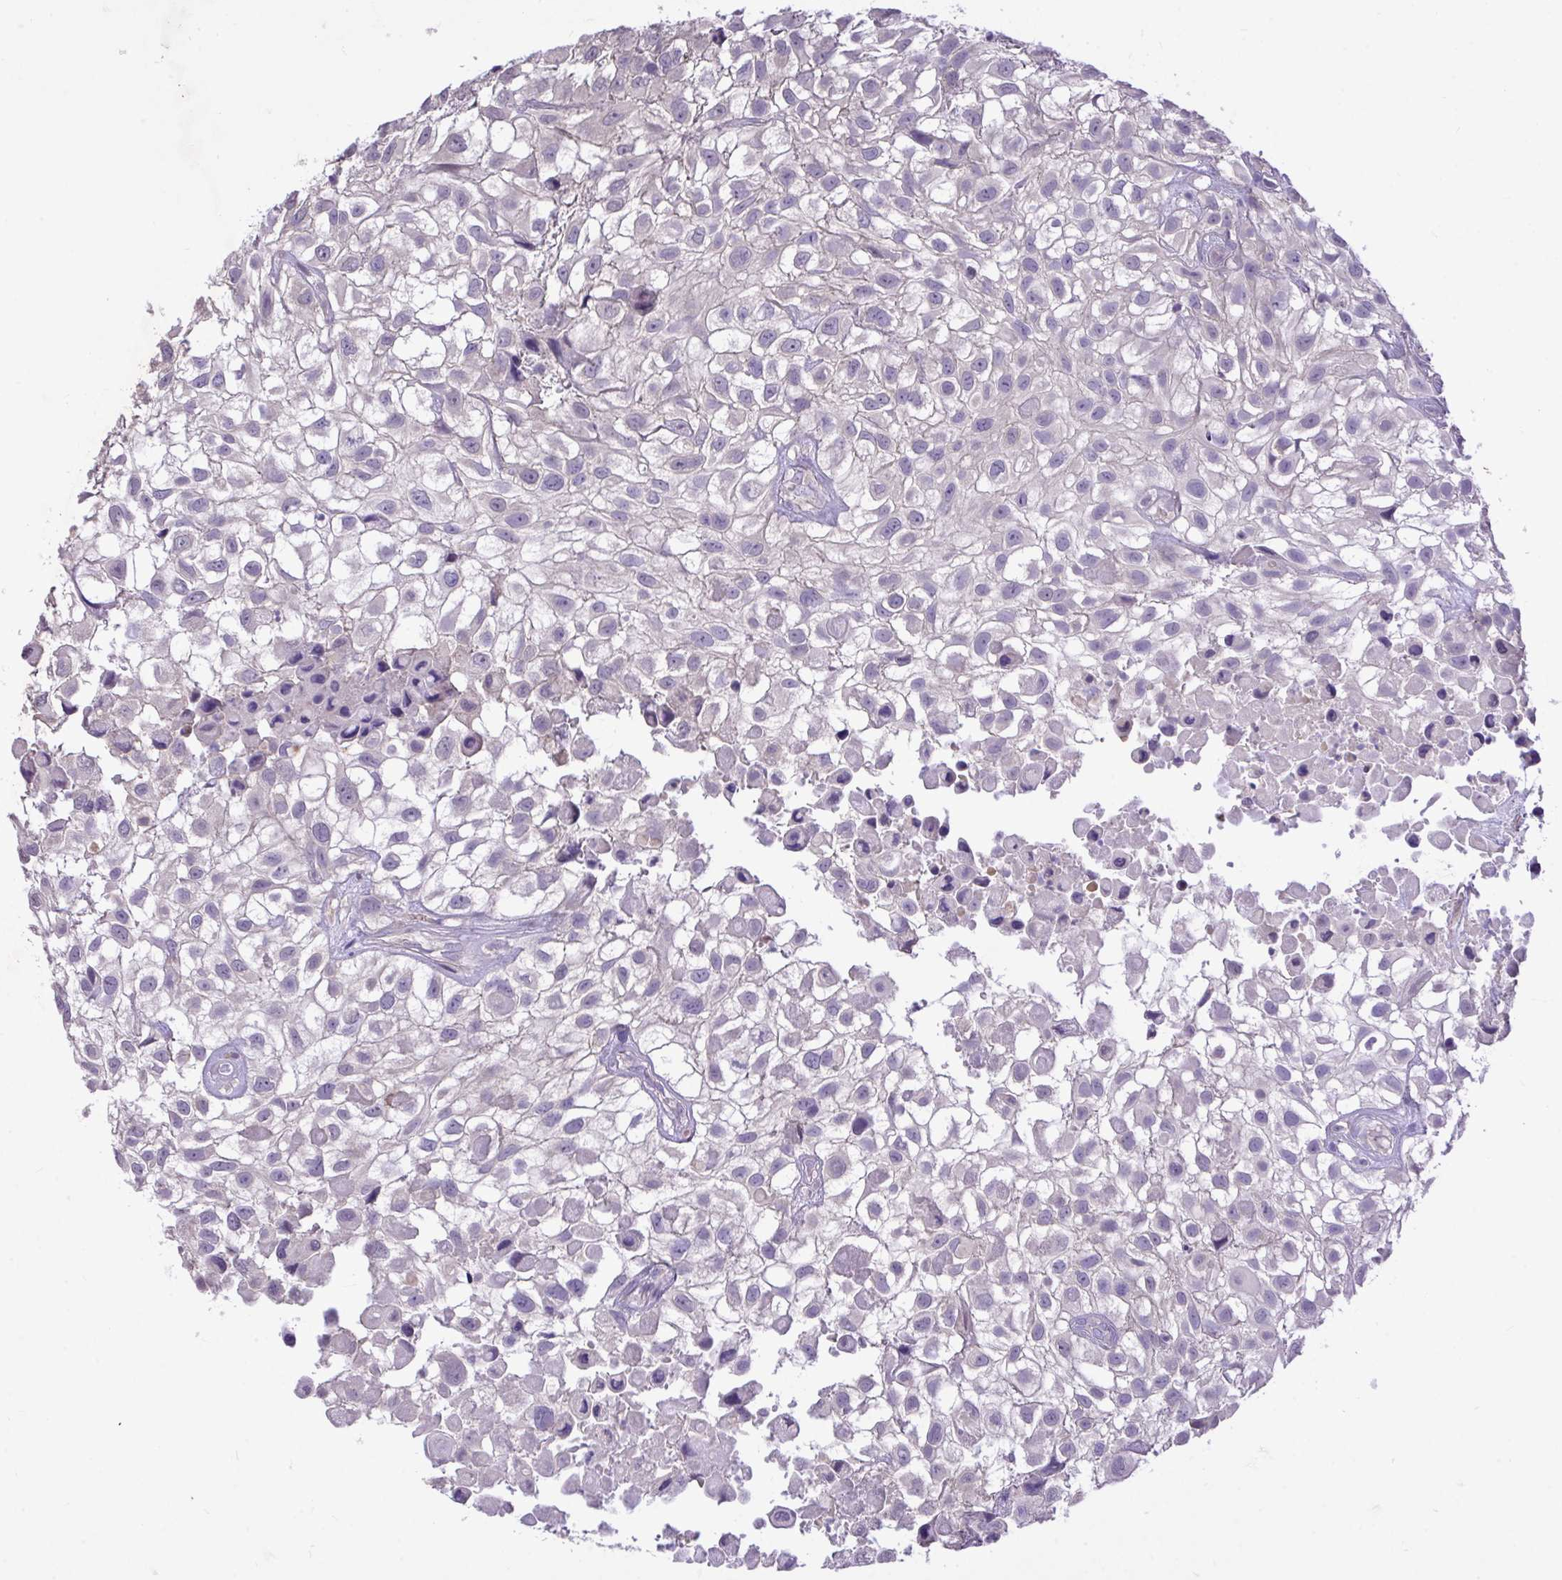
{"staining": {"intensity": "negative", "quantity": "none", "location": "none"}, "tissue": "urothelial cancer", "cell_type": "Tumor cells", "image_type": "cancer", "snomed": [{"axis": "morphology", "description": "Urothelial carcinoma, High grade"}, {"axis": "topography", "description": "Urinary bladder"}], "caption": "The photomicrograph demonstrates no significant positivity in tumor cells of urothelial cancer. Nuclei are stained in blue.", "gene": "MPC2", "patient": {"sex": "male", "age": 56}}